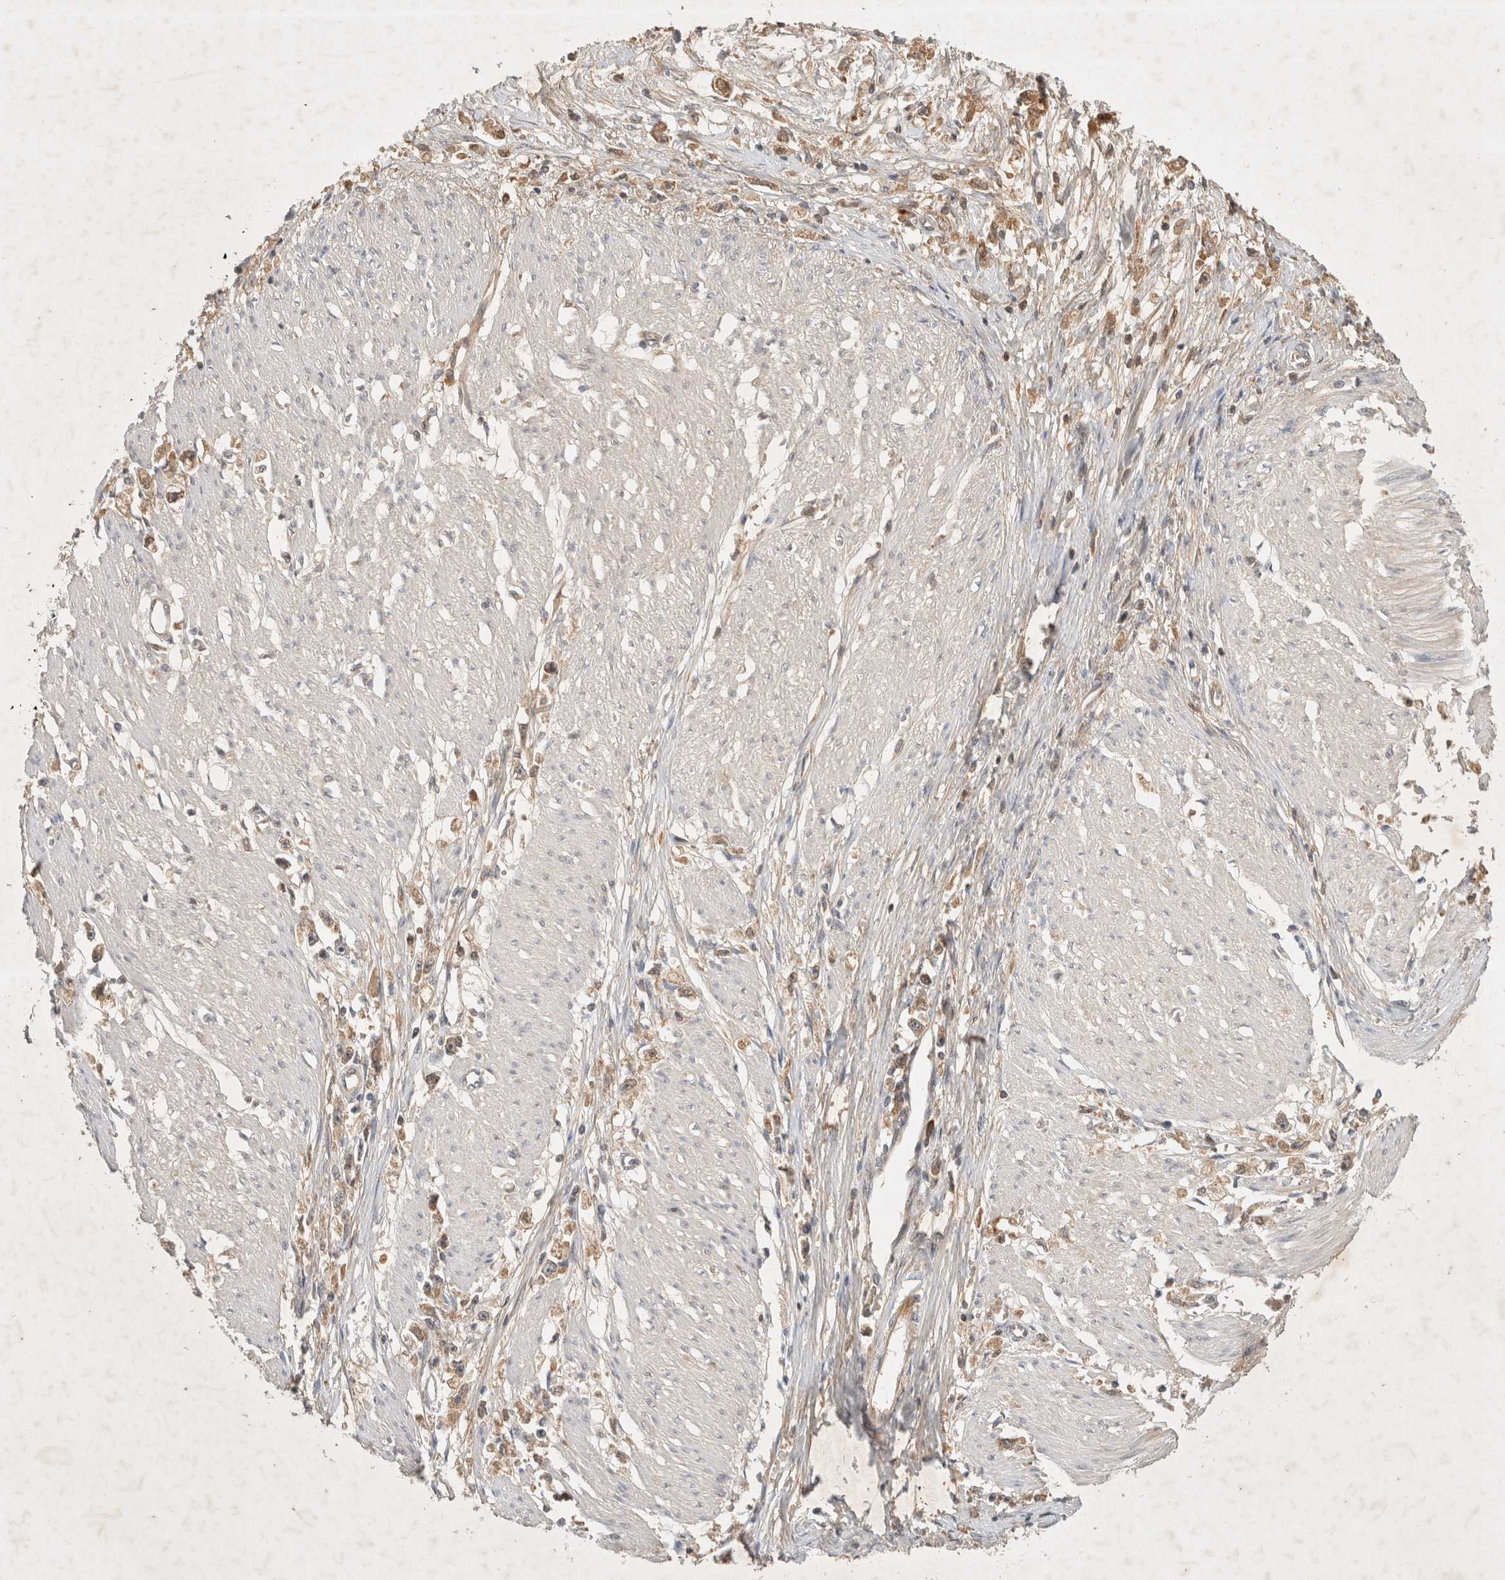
{"staining": {"intensity": "moderate", "quantity": ">75%", "location": "cytoplasmic/membranous"}, "tissue": "stomach cancer", "cell_type": "Tumor cells", "image_type": "cancer", "snomed": [{"axis": "morphology", "description": "Adenocarcinoma, NOS"}, {"axis": "topography", "description": "Stomach"}], "caption": "Brown immunohistochemical staining in adenocarcinoma (stomach) exhibits moderate cytoplasmic/membranous positivity in approximately >75% of tumor cells.", "gene": "YES1", "patient": {"sex": "female", "age": 59}}